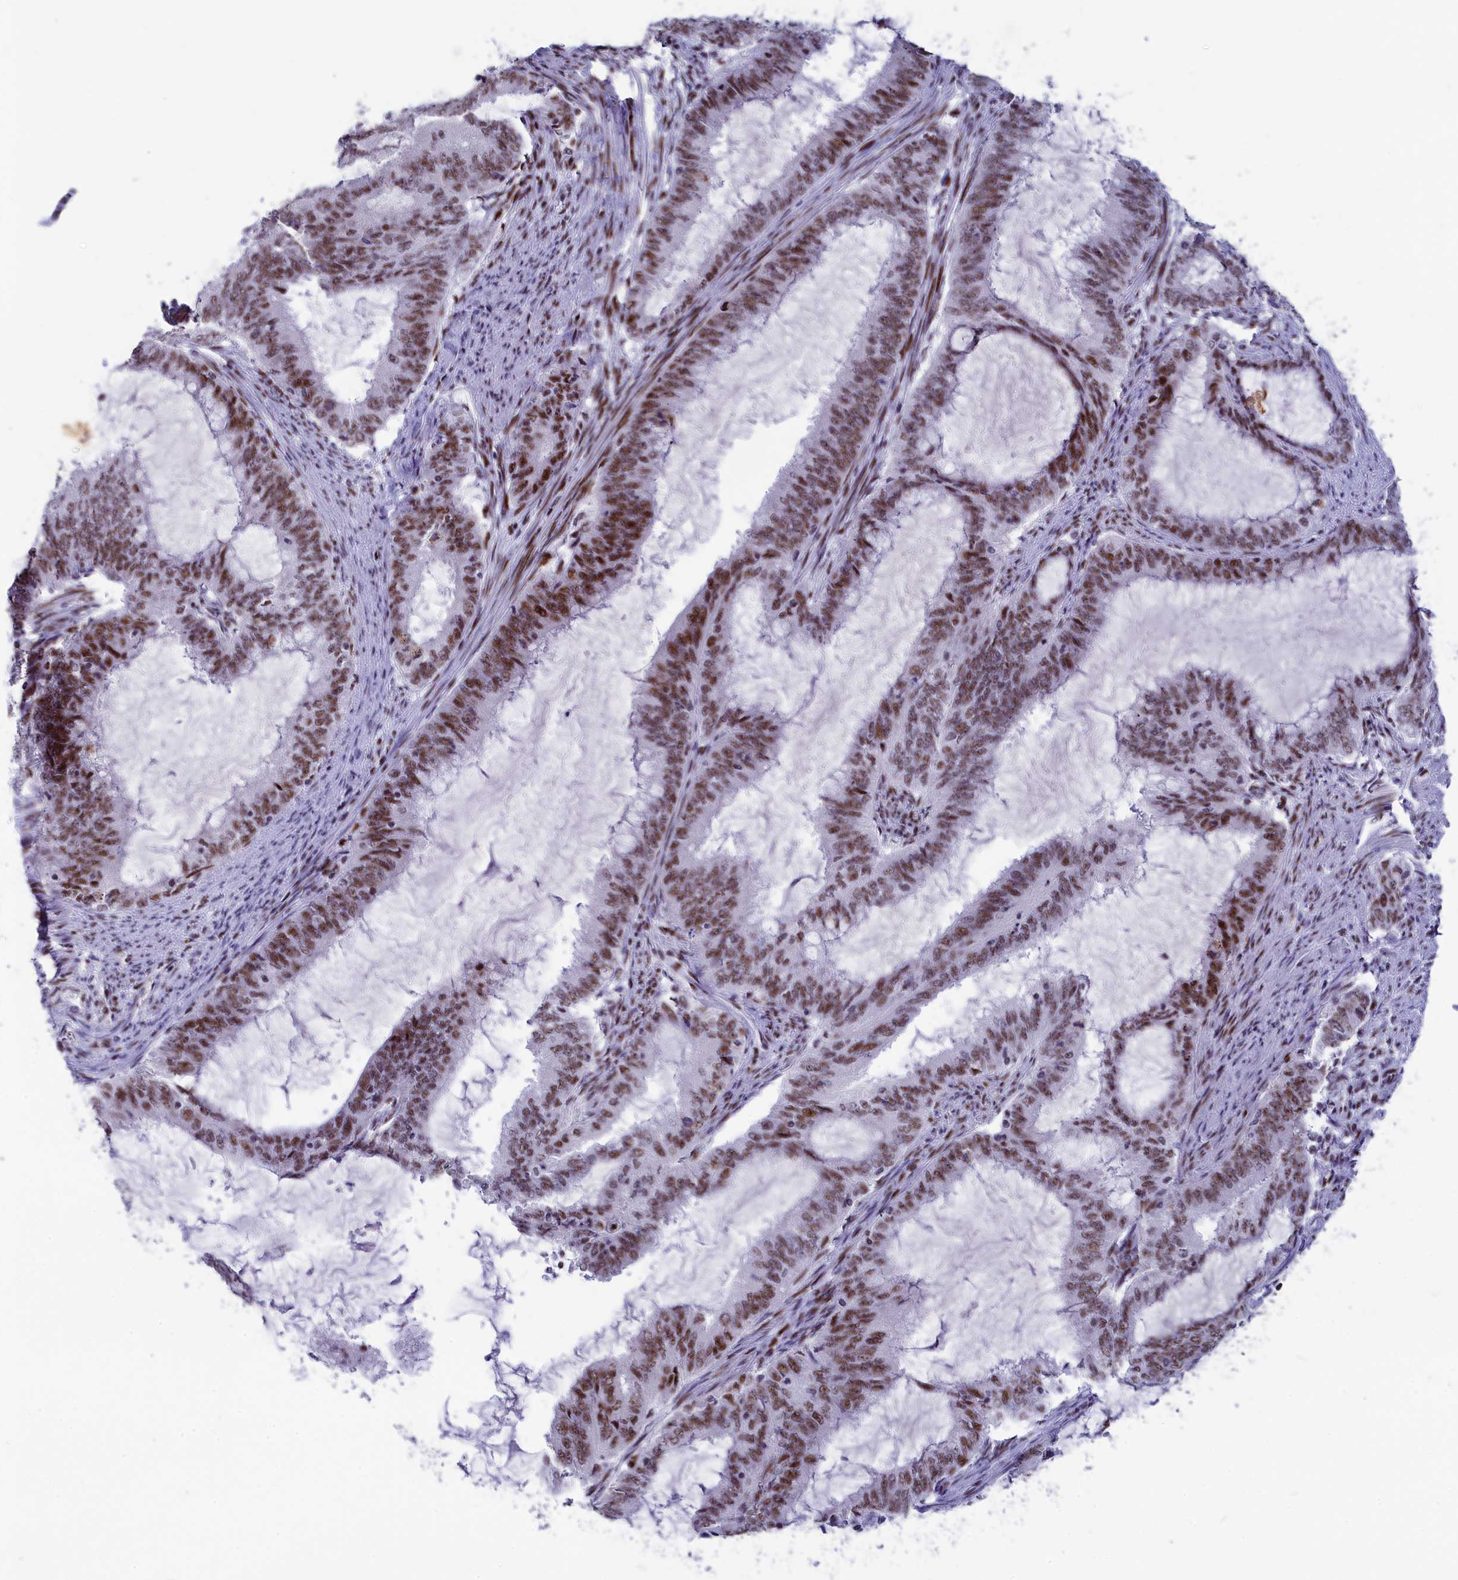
{"staining": {"intensity": "moderate", "quantity": ">75%", "location": "nuclear"}, "tissue": "endometrial cancer", "cell_type": "Tumor cells", "image_type": "cancer", "snomed": [{"axis": "morphology", "description": "Adenocarcinoma, NOS"}, {"axis": "topography", "description": "Endometrium"}], "caption": "Endometrial cancer (adenocarcinoma) tissue shows moderate nuclear expression in about >75% of tumor cells", "gene": "NSA2", "patient": {"sex": "female", "age": 51}}